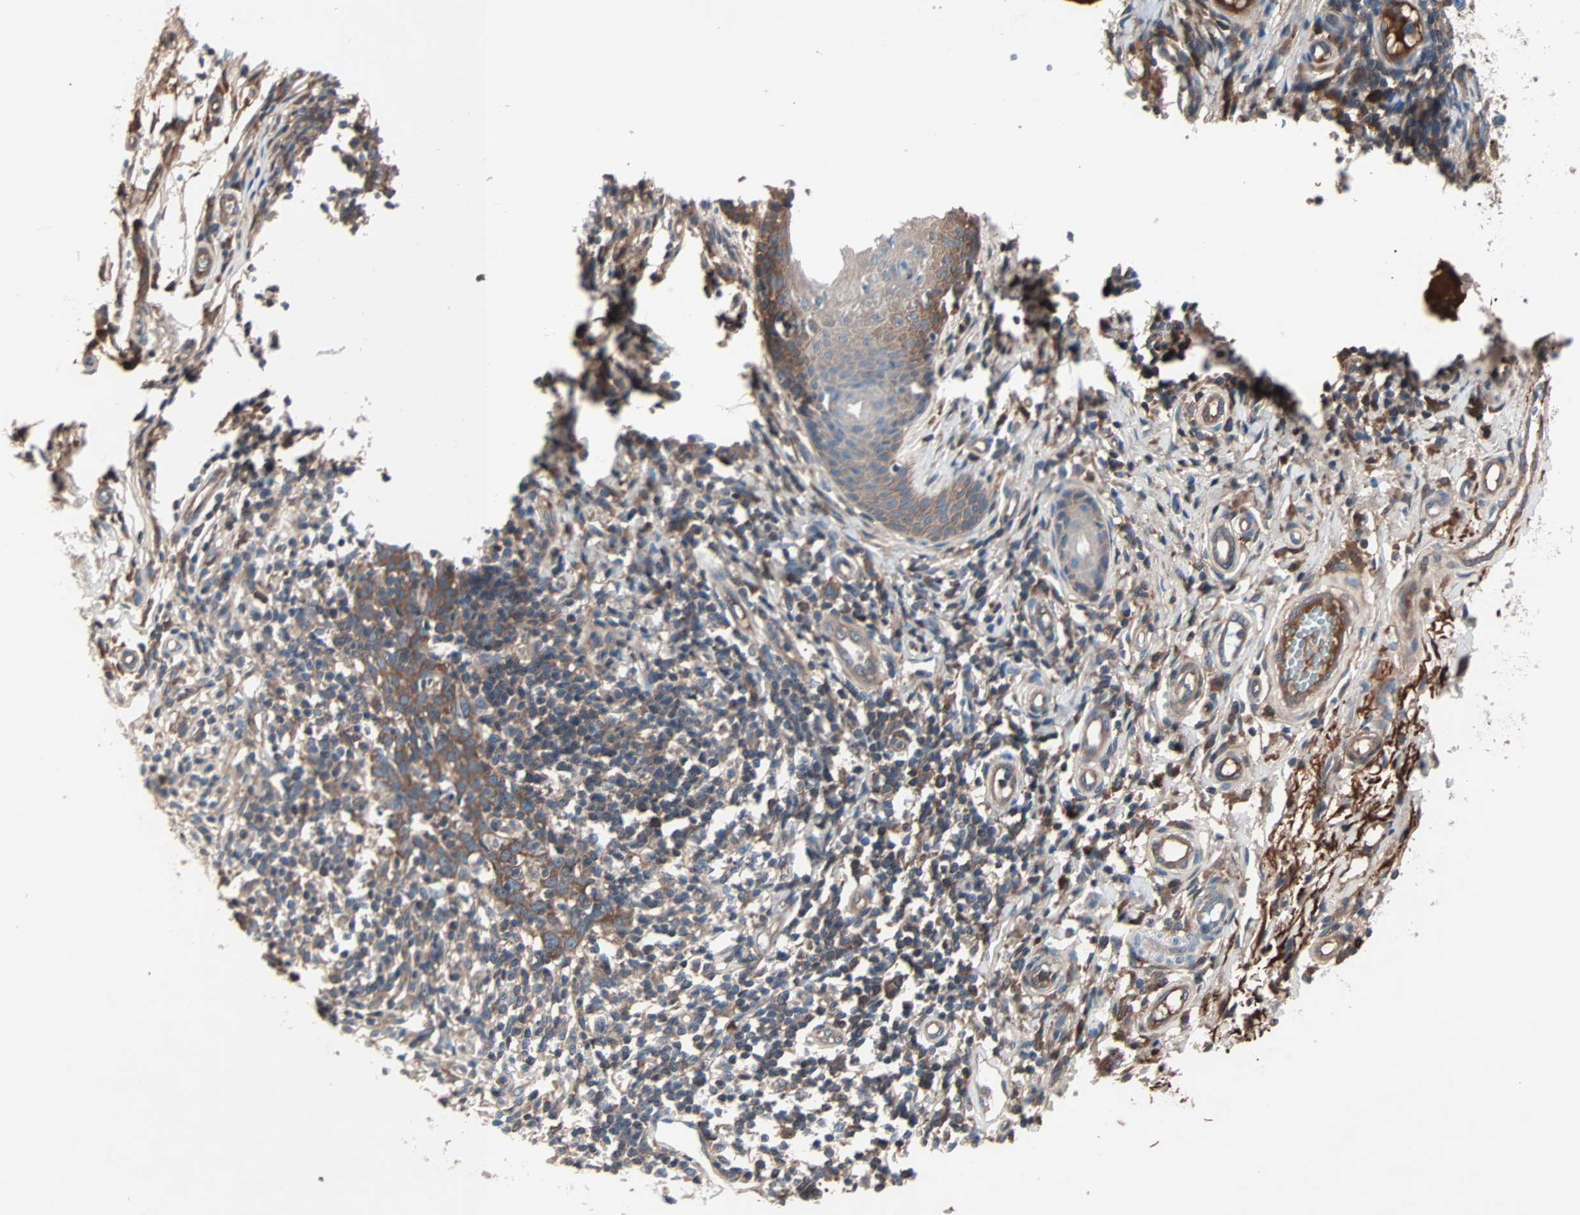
{"staining": {"intensity": "moderate", "quantity": ">75%", "location": "cytoplasmic/membranous"}, "tissue": "skin cancer", "cell_type": "Tumor cells", "image_type": "cancer", "snomed": [{"axis": "morphology", "description": "Normal tissue, NOS"}, {"axis": "morphology", "description": "Basal cell carcinoma"}, {"axis": "topography", "description": "Skin"}], "caption": "Immunohistochemistry of basal cell carcinoma (skin) exhibits medium levels of moderate cytoplasmic/membranous expression in about >75% of tumor cells.", "gene": "CAD", "patient": {"sex": "male", "age": 87}}